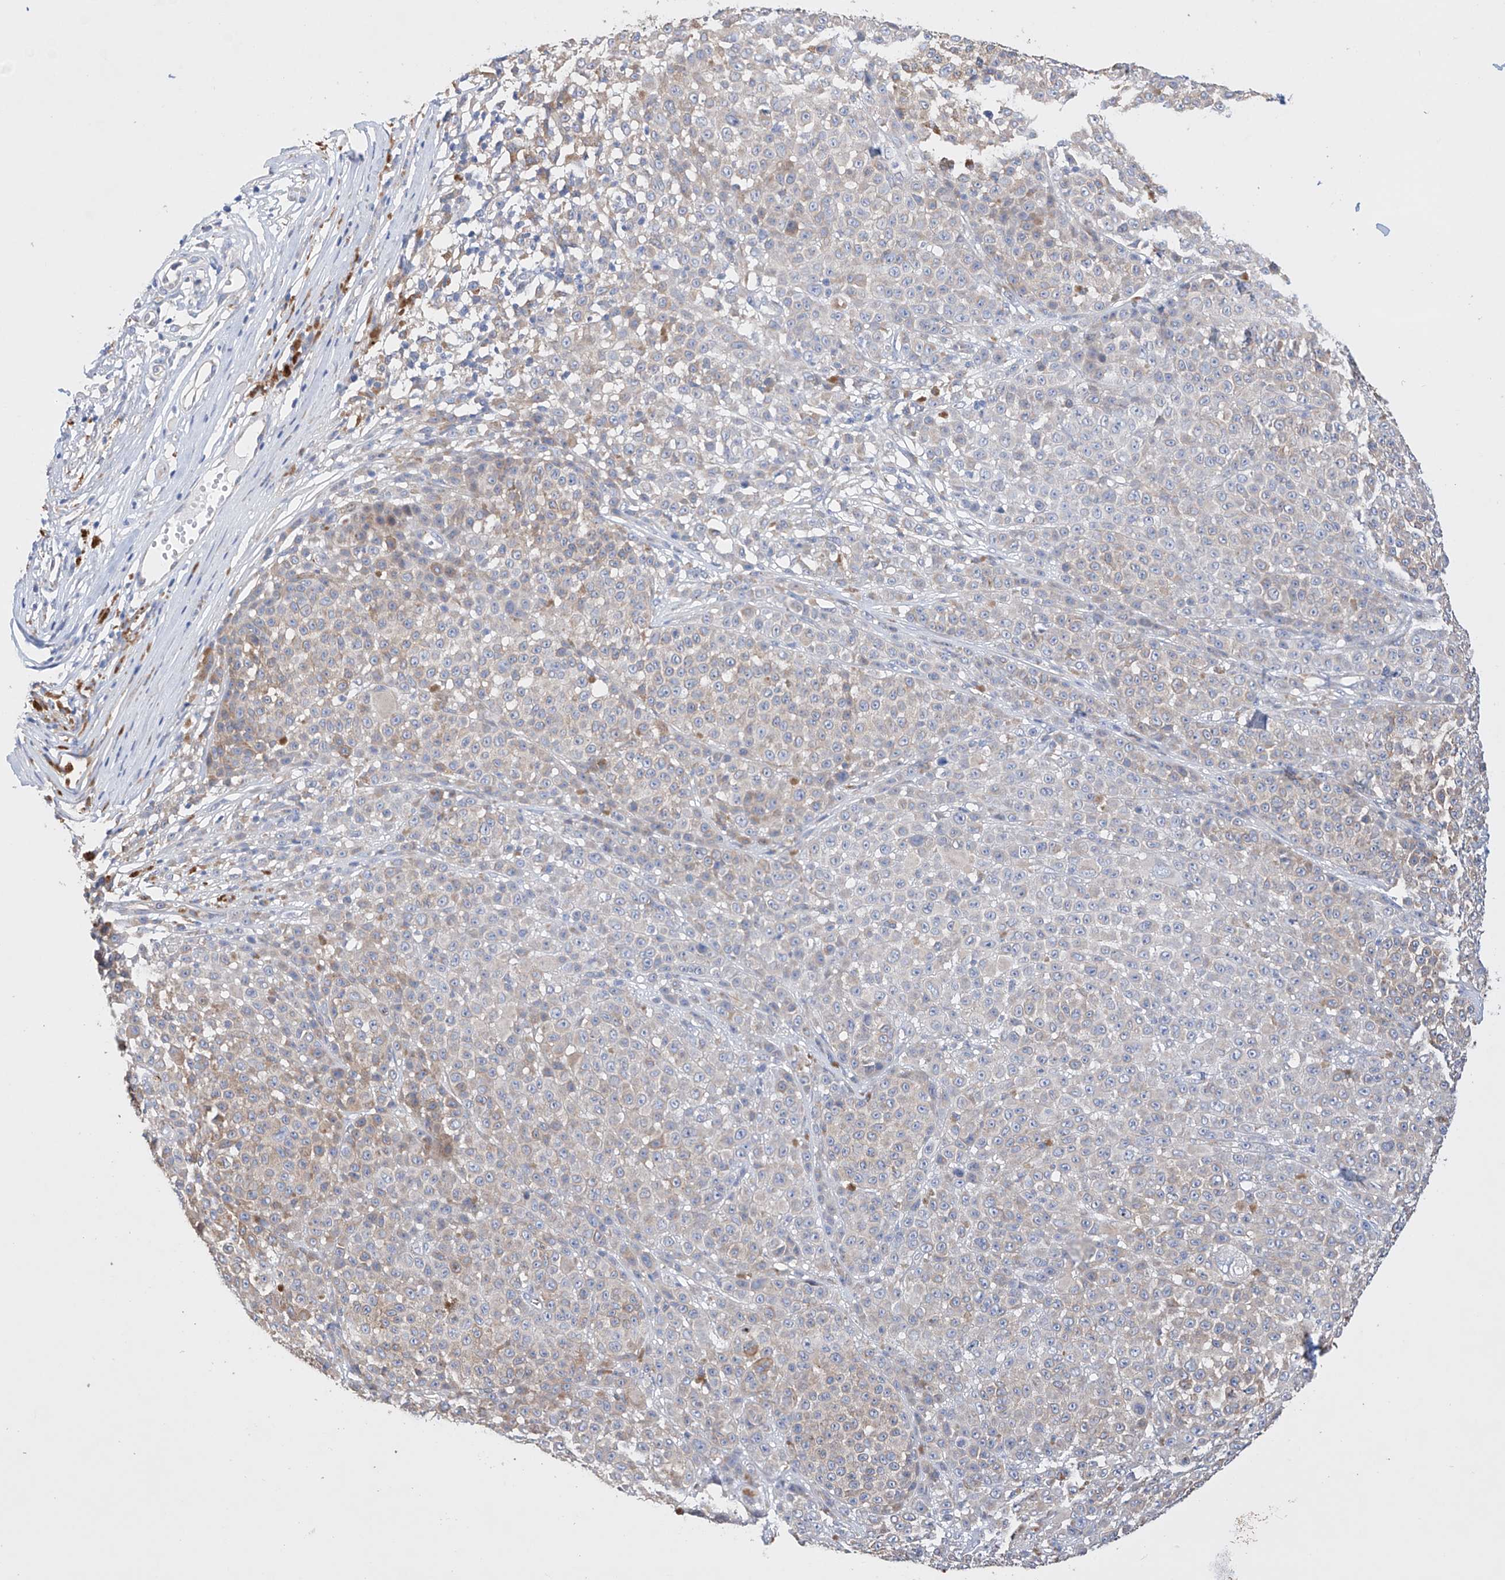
{"staining": {"intensity": "weak", "quantity": "25%-75%", "location": "cytoplasmic/membranous"}, "tissue": "melanoma", "cell_type": "Tumor cells", "image_type": "cancer", "snomed": [{"axis": "morphology", "description": "Malignant melanoma, NOS"}, {"axis": "topography", "description": "Skin"}], "caption": "There is low levels of weak cytoplasmic/membranous positivity in tumor cells of melanoma, as demonstrated by immunohistochemical staining (brown color).", "gene": "AFG1L", "patient": {"sex": "female", "age": 94}}